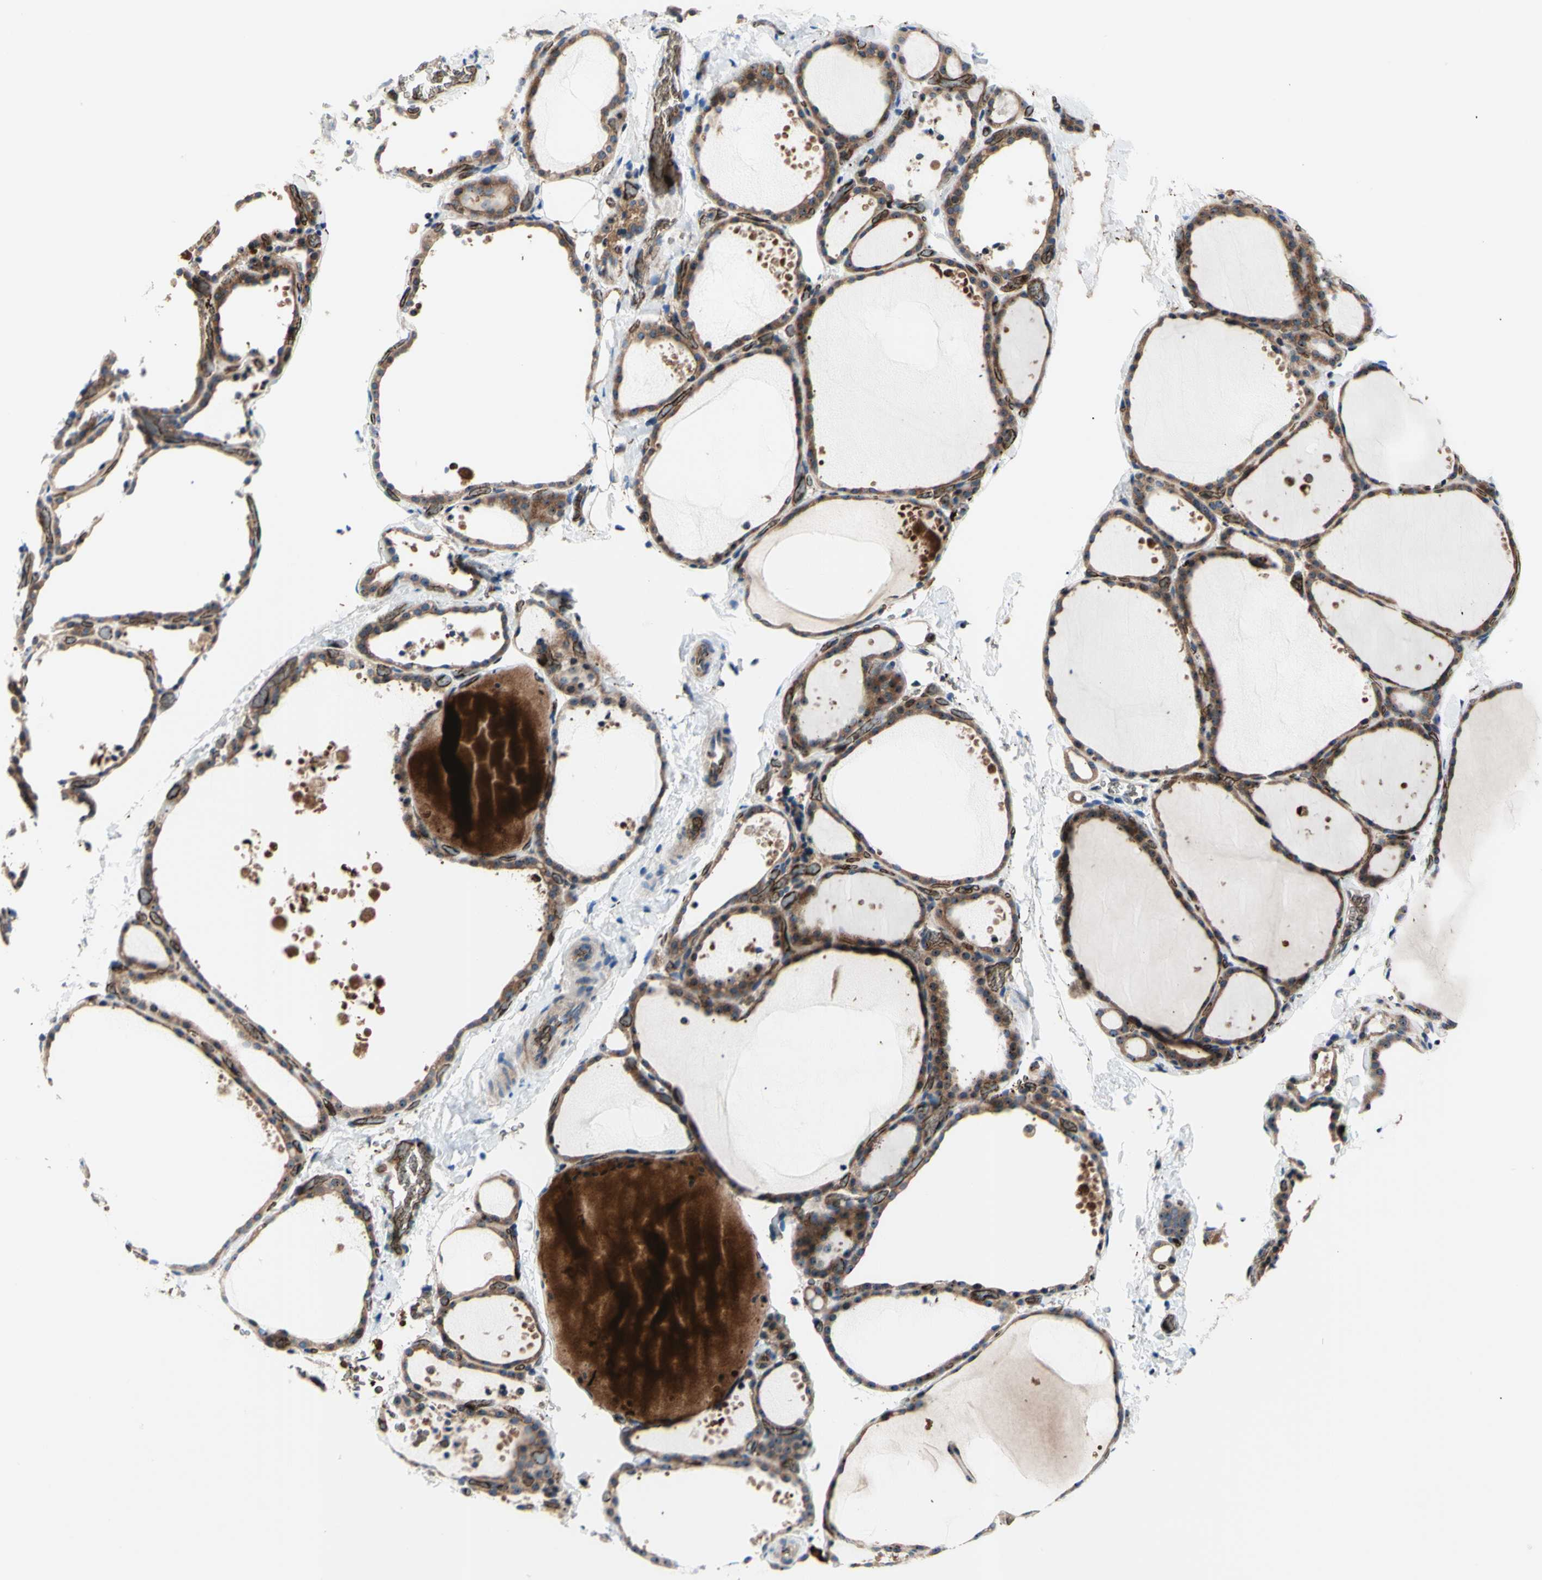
{"staining": {"intensity": "moderate", "quantity": ">75%", "location": "cytoplasmic/membranous,nuclear"}, "tissue": "thyroid gland", "cell_type": "Glandular cells", "image_type": "normal", "snomed": [{"axis": "morphology", "description": "Normal tissue, NOS"}, {"axis": "topography", "description": "Thyroid gland"}], "caption": "Brown immunohistochemical staining in normal thyroid gland displays moderate cytoplasmic/membranous,nuclear expression in approximately >75% of glandular cells.", "gene": "USP9X", "patient": {"sex": "female", "age": 44}}